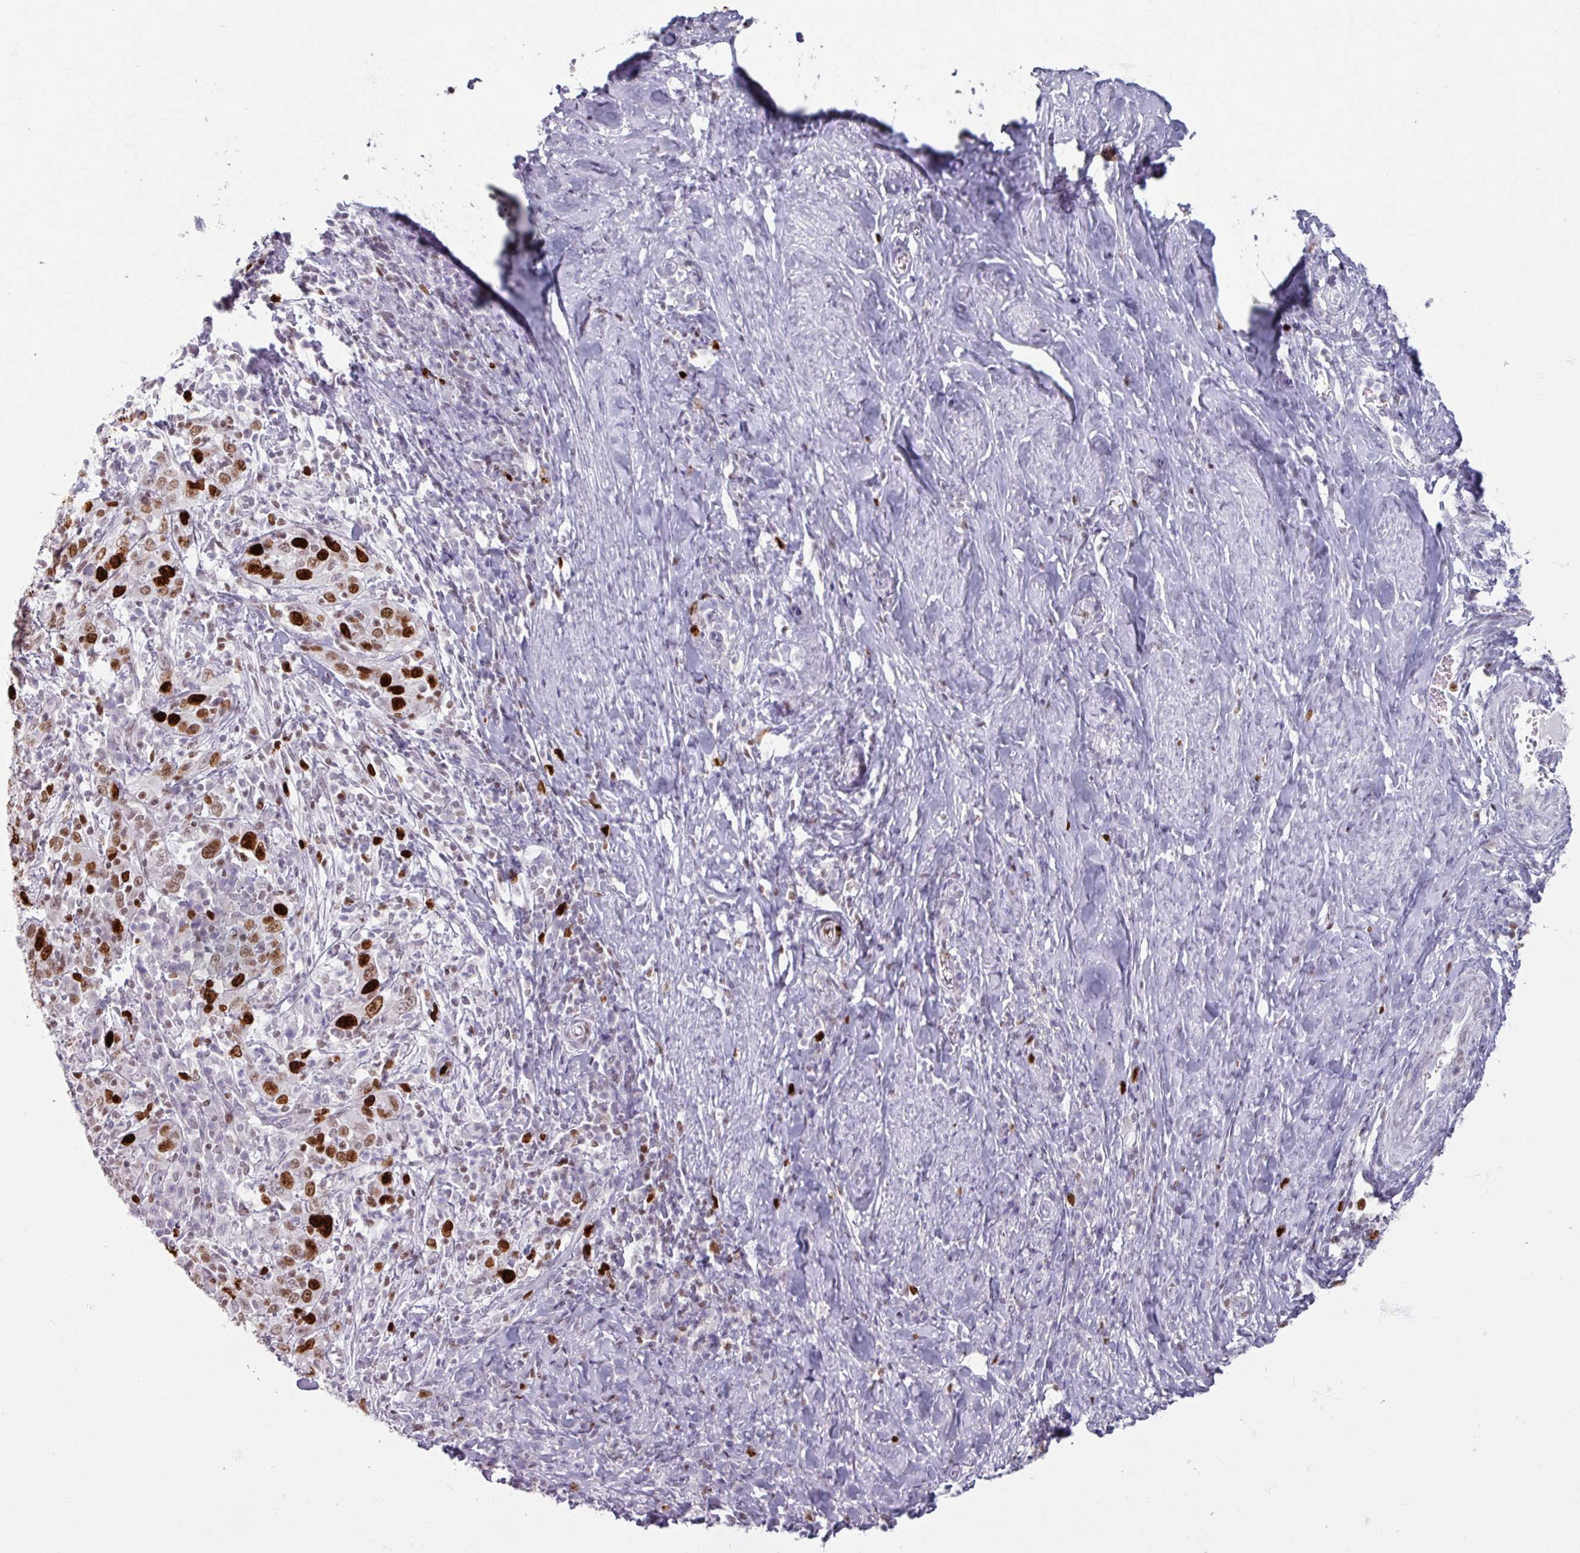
{"staining": {"intensity": "strong", "quantity": "25%-75%", "location": "nuclear"}, "tissue": "cervical cancer", "cell_type": "Tumor cells", "image_type": "cancer", "snomed": [{"axis": "morphology", "description": "Squamous cell carcinoma, NOS"}, {"axis": "topography", "description": "Cervix"}], "caption": "Cervical squamous cell carcinoma tissue exhibits strong nuclear expression in approximately 25%-75% of tumor cells", "gene": "ATAD2", "patient": {"sex": "female", "age": 46}}